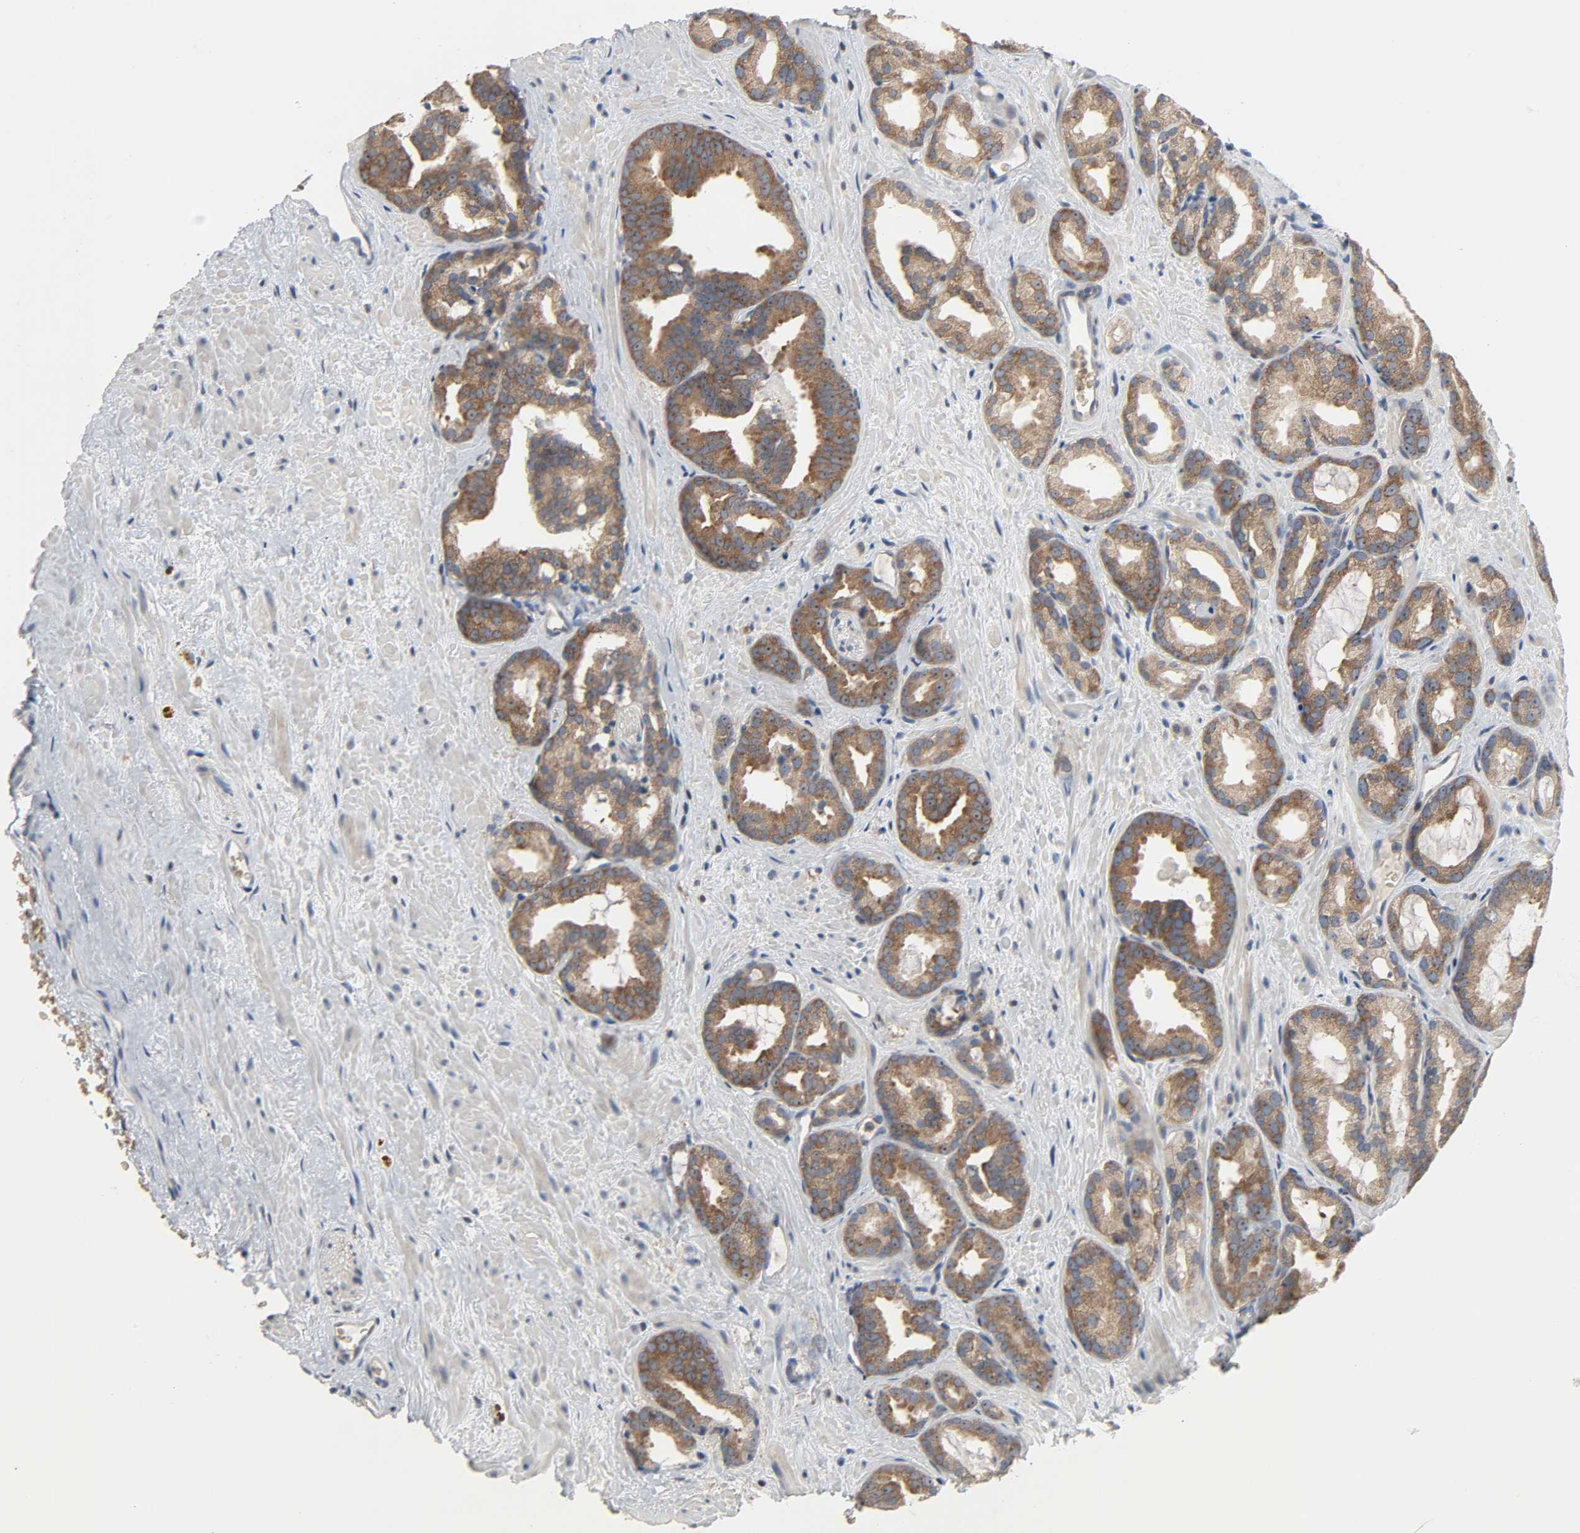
{"staining": {"intensity": "strong", "quantity": ">75%", "location": "cytoplasmic/membranous,nuclear"}, "tissue": "prostate cancer", "cell_type": "Tumor cells", "image_type": "cancer", "snomed": [{"axis": "morphology", "description": "Adenocarcinoma, Low grade"}, {"axis": "topography", "description": "Prostate"}], "caption": "Brown immunohistochemical staining in adenocarcinoma (low-grade) (prostate) reveals strong cytoplasmic/membranous and nuclear positivity in about >75% of tumor cells.", "gene": "PLEKHA2", "patient": {"sex": "male", "age": 63}}